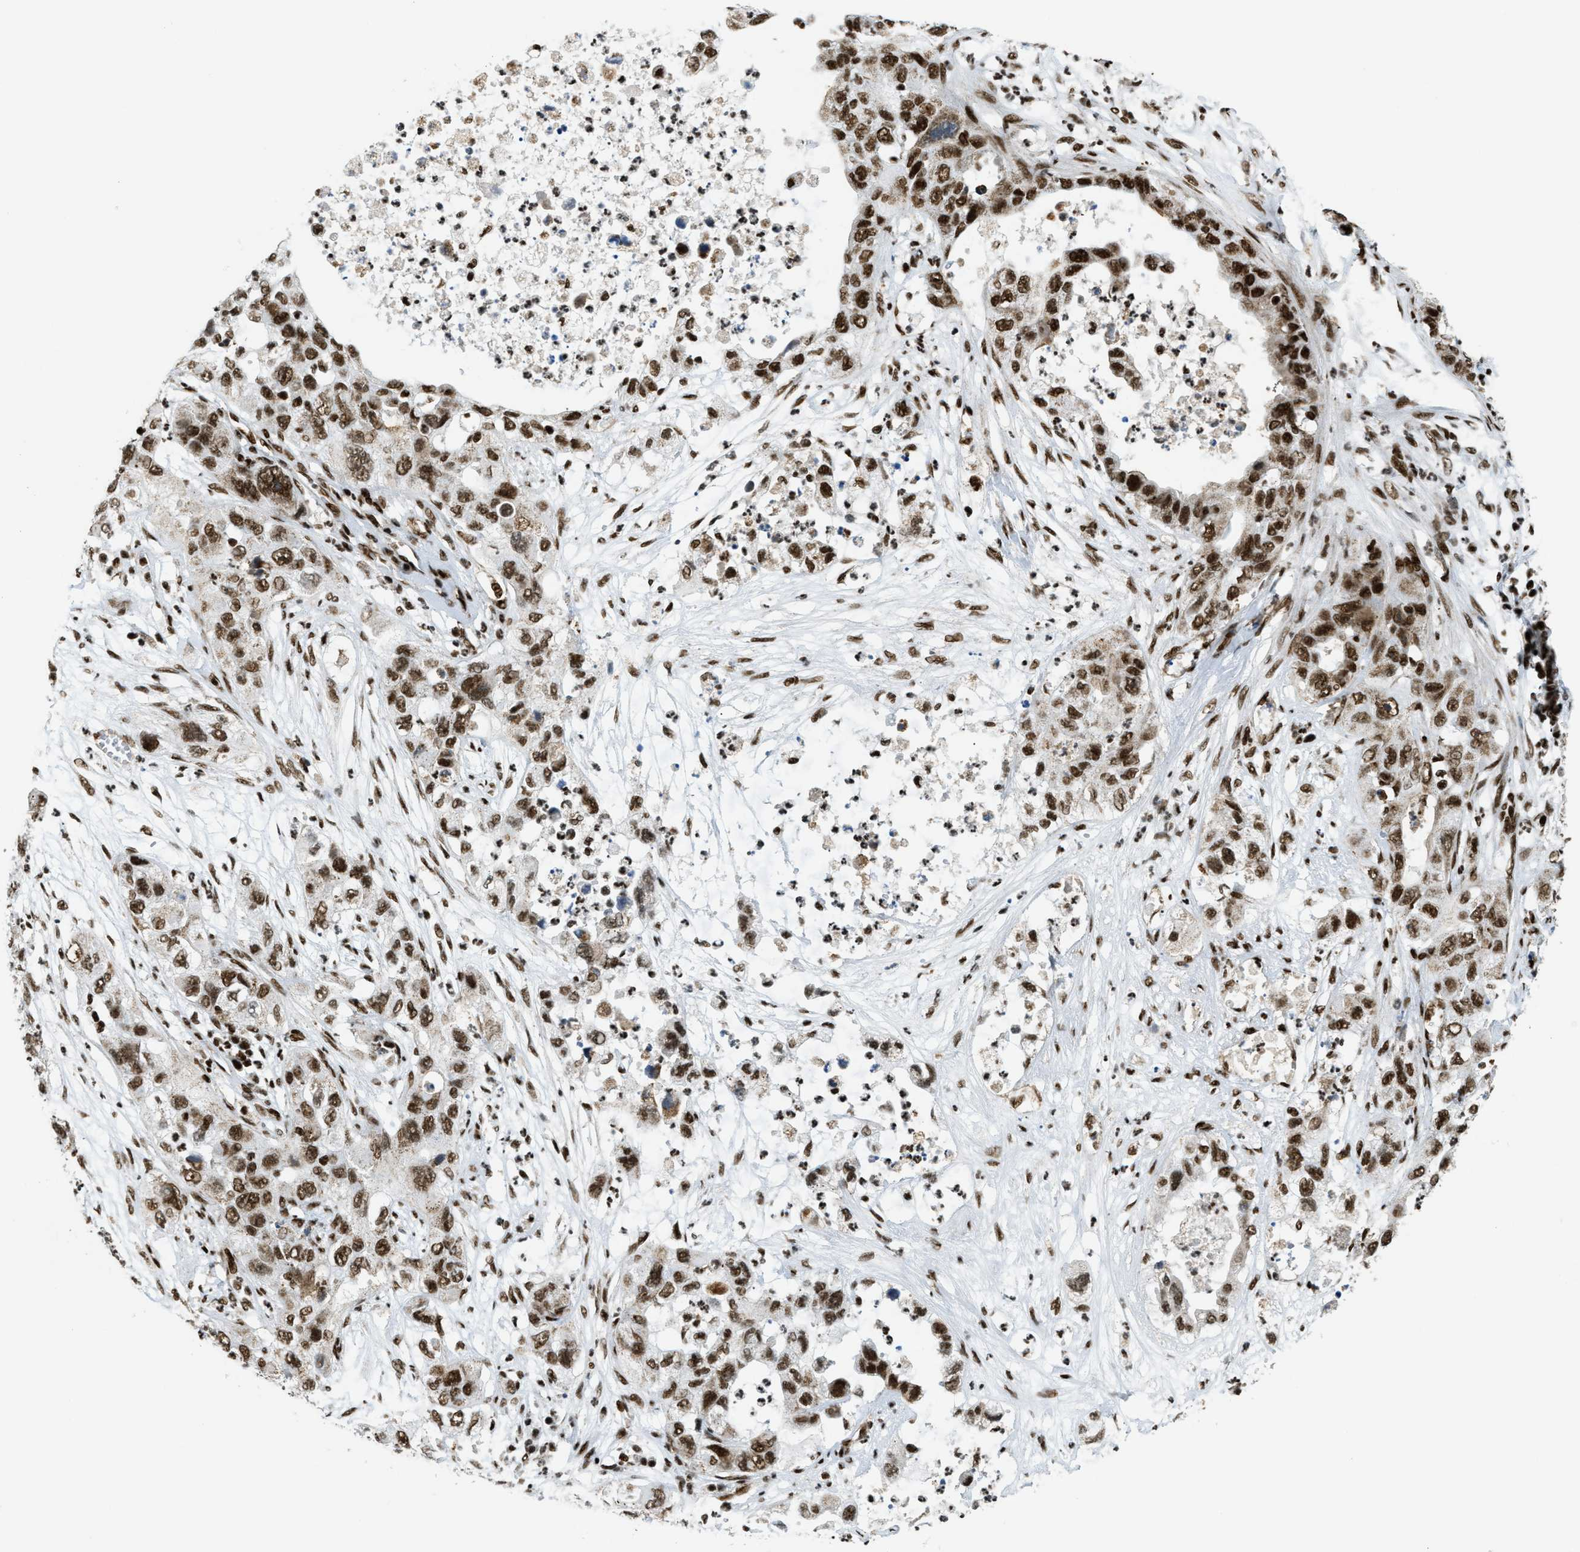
{"staining": {"intensity": "strong", "quantity": ">75%", "location": "nuclear"}, "tissue": "pancreatic cancer", "cell_type": "Tumor cells", "image_type": "cancer", "snomed": [{"axis": "morphology", "description": "Adenocarcinoma, NOS"}, {"axis": "topography", "description": "Pancreas"}], "caption": "Immunohistochemistry (IHC) (DAB) staining of pancreatic adenocarcinoma displays strong nuclear protein expression in about >75% of tumor cells.", "gene": "GABPB1", "patient": {"sex": "female", "age": 78}}